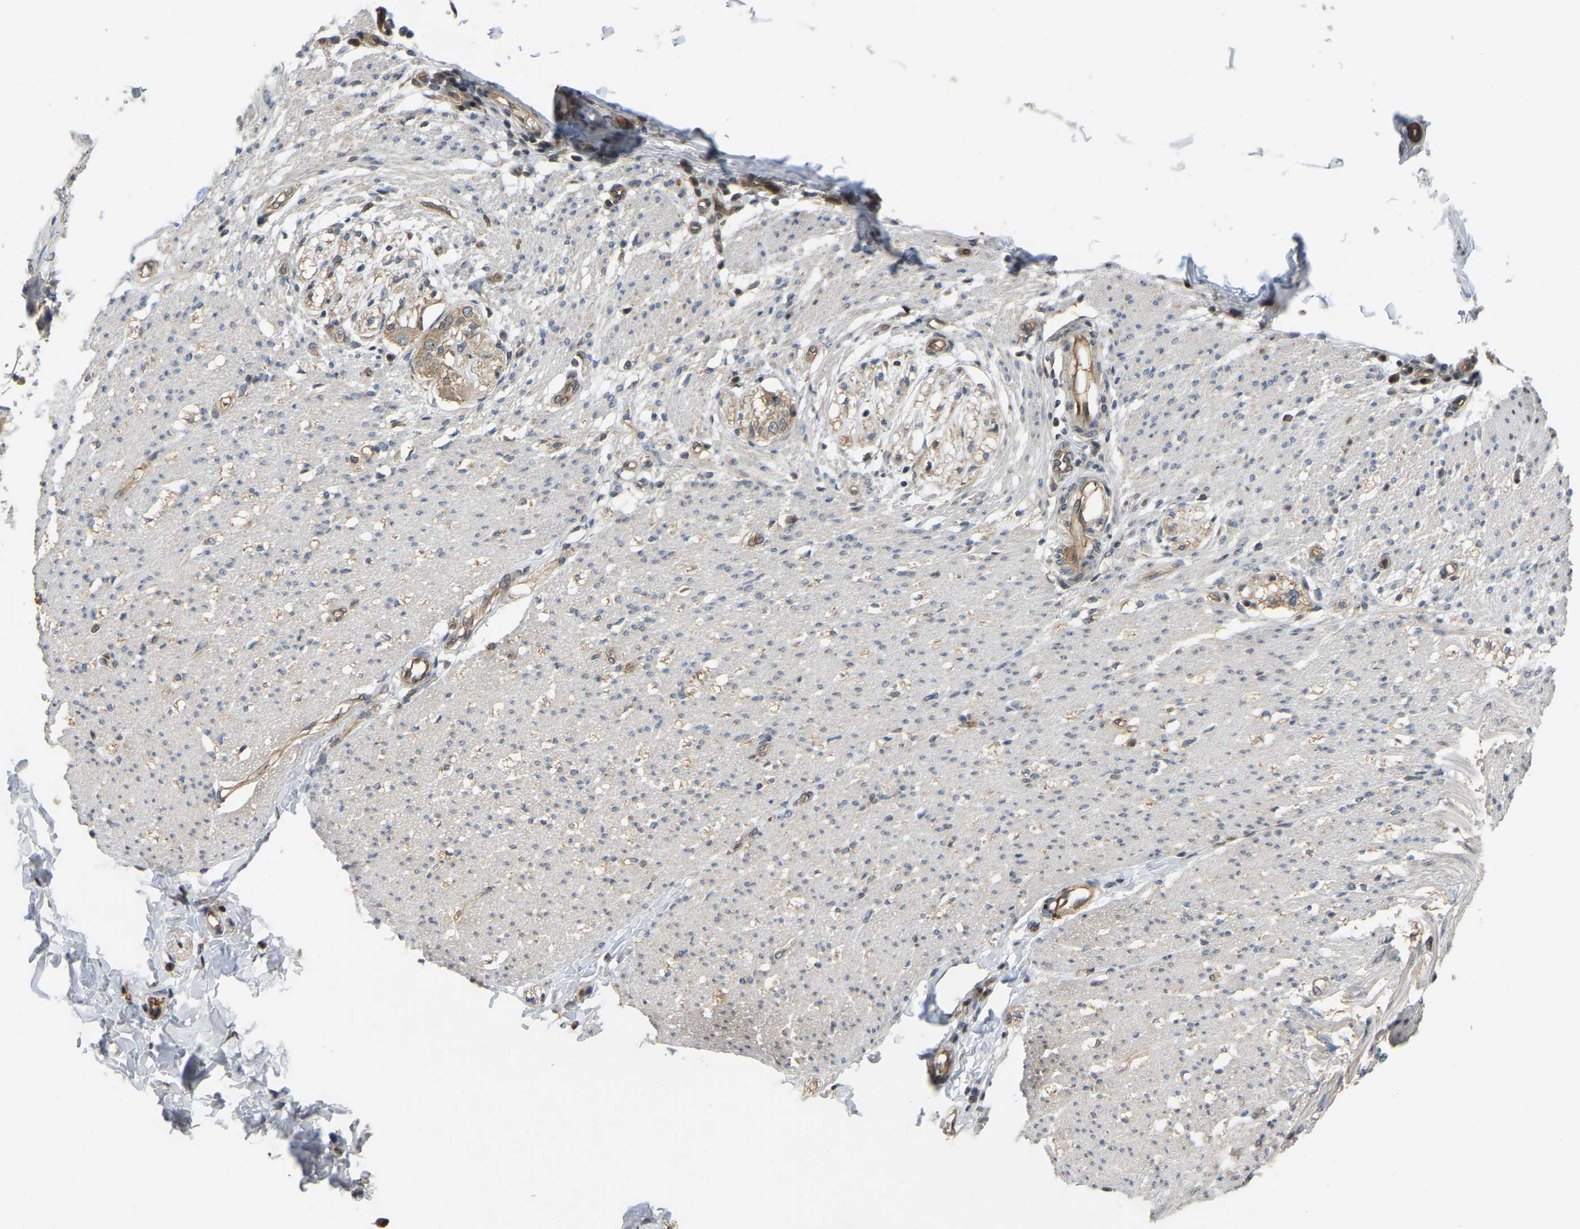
{"staining": {"intensity": "weak", "quantity": "25%-75%", "location": "cytoplasmic/membranous"}, "tissue": "smooth muscle", "cell_type": "Smooth muscle cells", "image_type": "normal", "snomed": [{"axis": "morphology", "description": "Normal tissue, NOS"}, {"axis": "morphology", "description": "Adenocarcinoma, NOS"}, {"axis": "topography", "description": "Colon"}, {"axis": "topography", "description": "Peripheral nerve tissue"}], "caption": "Immunohistochemical staining of normal human smooth muscle shows low levels of weak cytoplasmic/membranous expression in approximately 25%-75% of smooth muscle cells.", "gene": "C21orf91", "patient": {"sex": "male", "age": 14}}